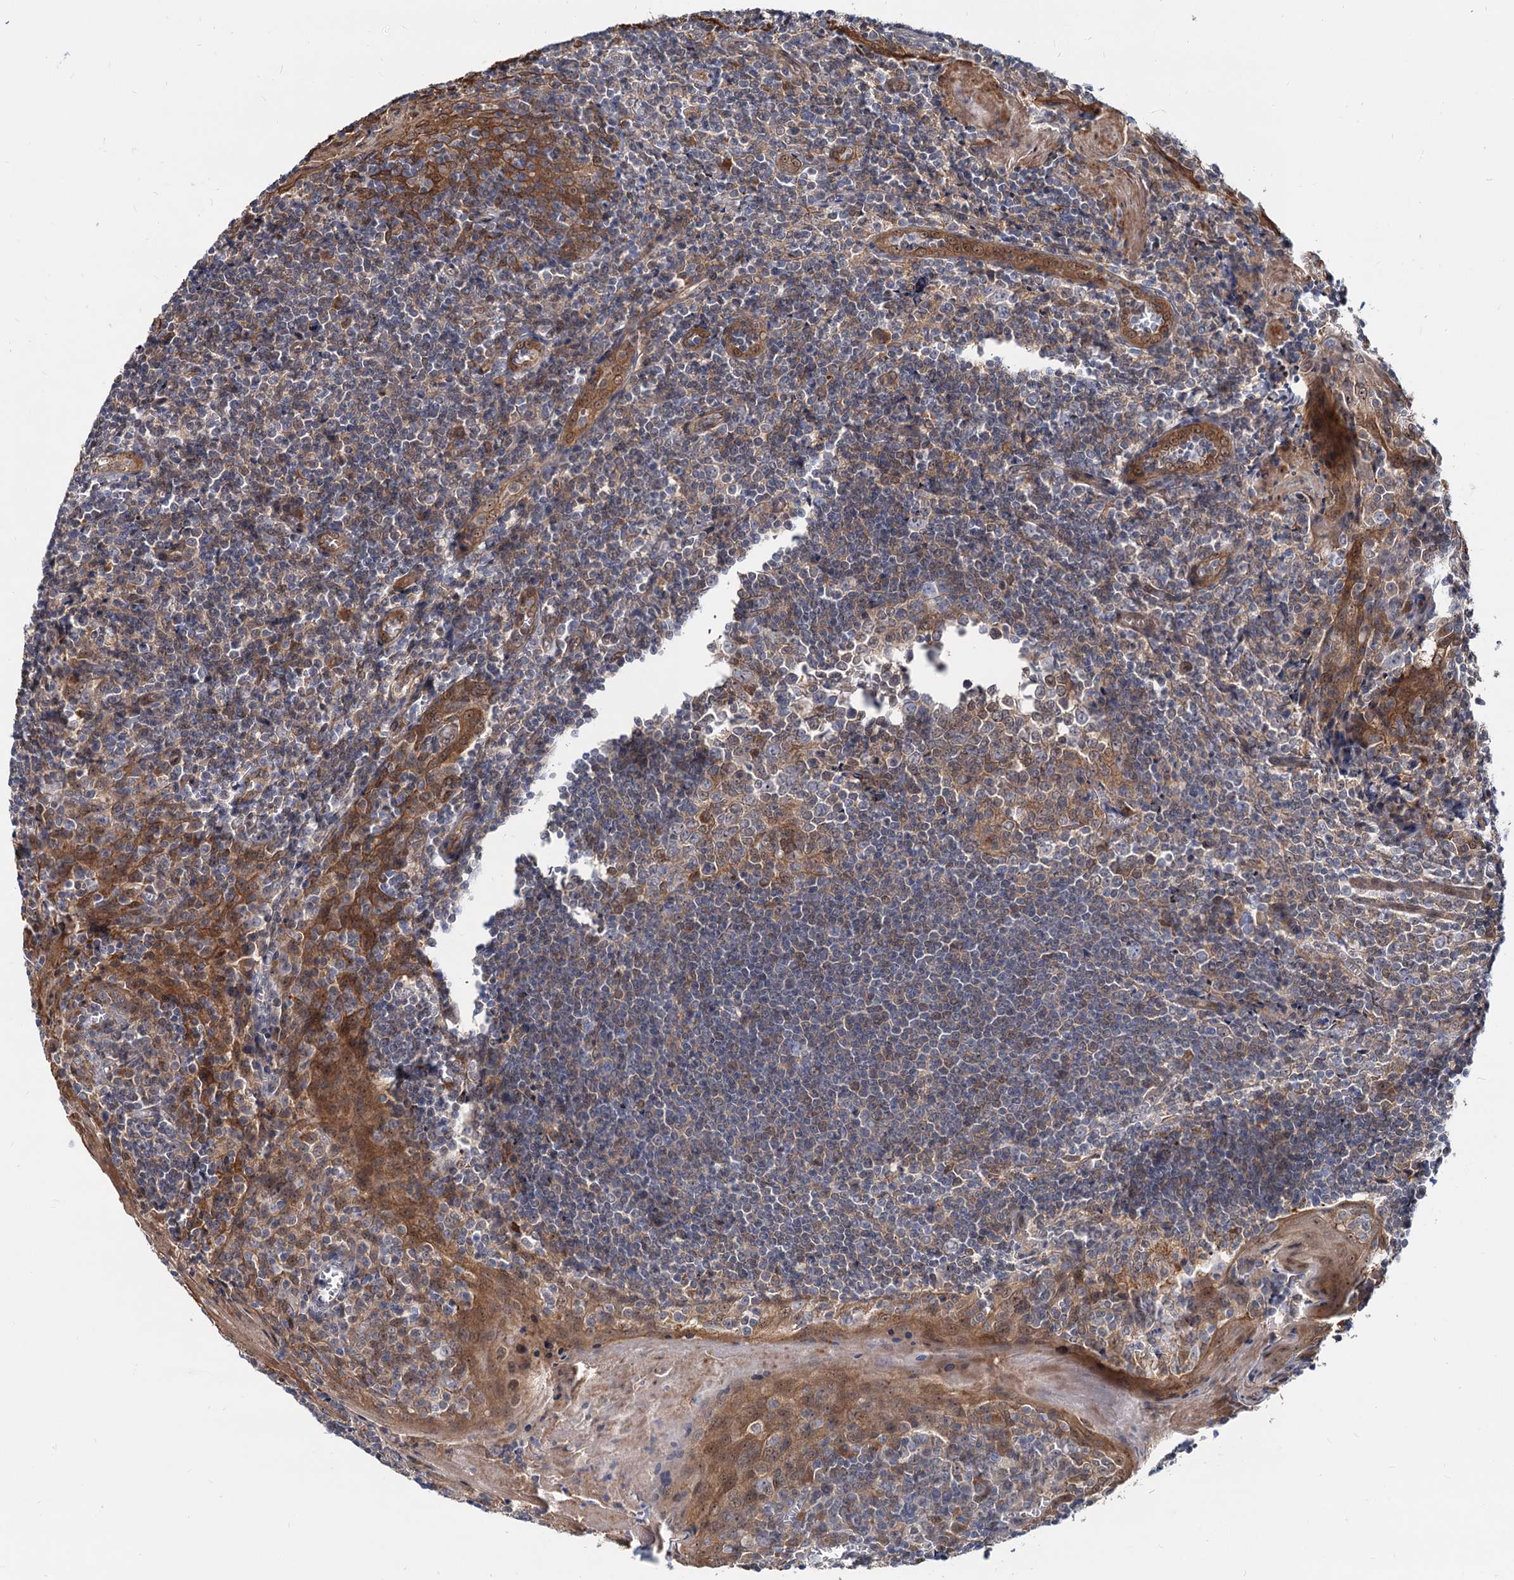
{"staining": {"intensity": "weak", "quantity": "<25%", "location": "cytoplasmic/membranous"}, "tissue": "tonsil", "cell_type": "Germinal center cells", "image_type": "normal", "snomed": [{"axis": "morphology", "description": "Normal tissue, NOS"}, {"axis": "topography", "description": "Tonsil"}], "caption": "DAB (3,3'-diaminobenzidine) immunohistochemical staining of normal tonsil demonstrates no significant positivity in germinal center cells.", "gene": "SNX15", "patient": {"sex": "male", "age": 27}}